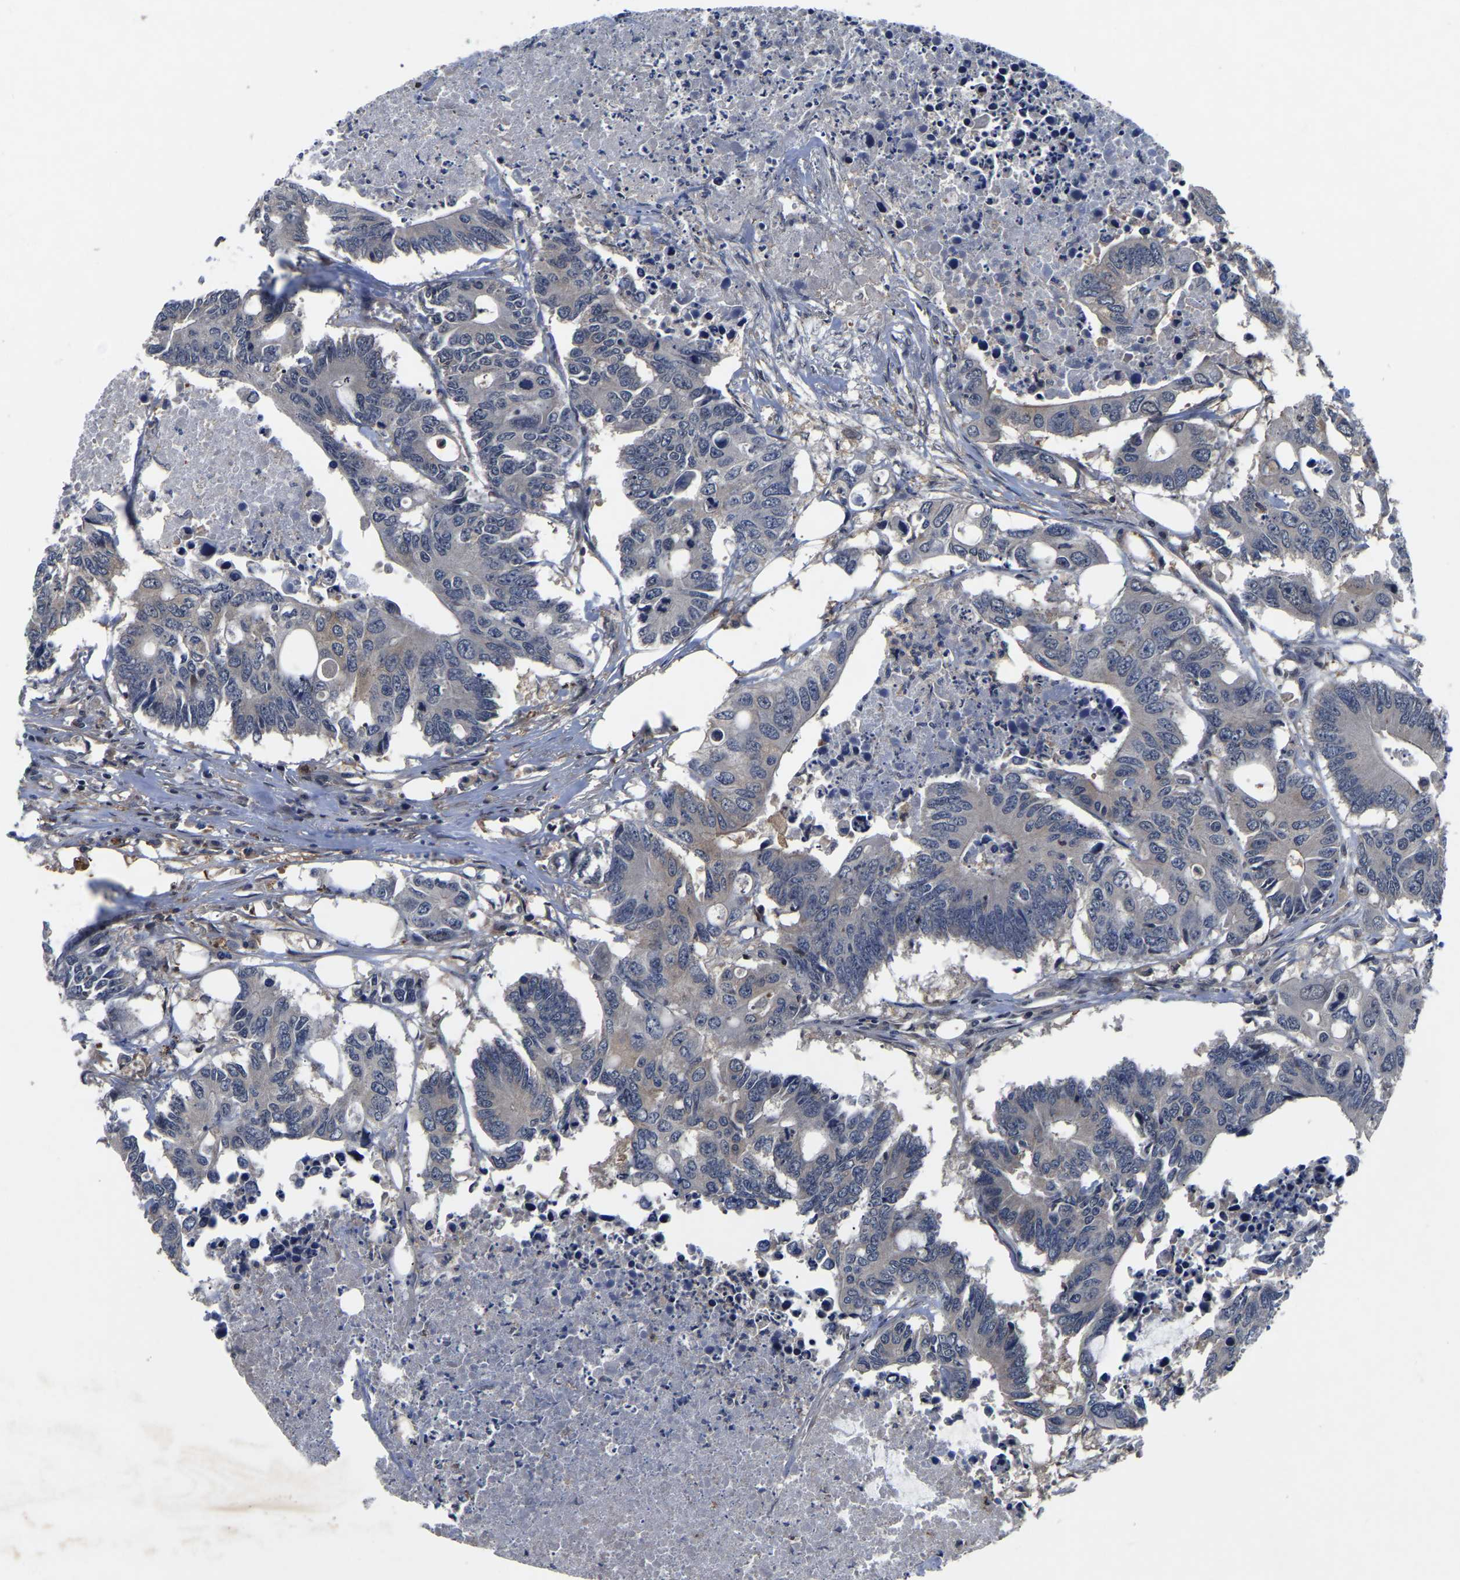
{"staining": {"intensity": "negative", "quantity": "none", "location": "none"}, "tissue": "colorectal cancer", "cell_type": "Tumor cells", "image_type": "cancer", "snomed": [{"axis": "morphology", "description": "Adenocarcinoma, NOS"}, {"axis": "topography", "description": "Colon"}], "caption": "Immunohistochemical staining of human adenocarcinoma (colorectal) shows no significant expression in tumor cells.", "gene": "FGD5", "patient": {"sex": "male", "age": 71}}